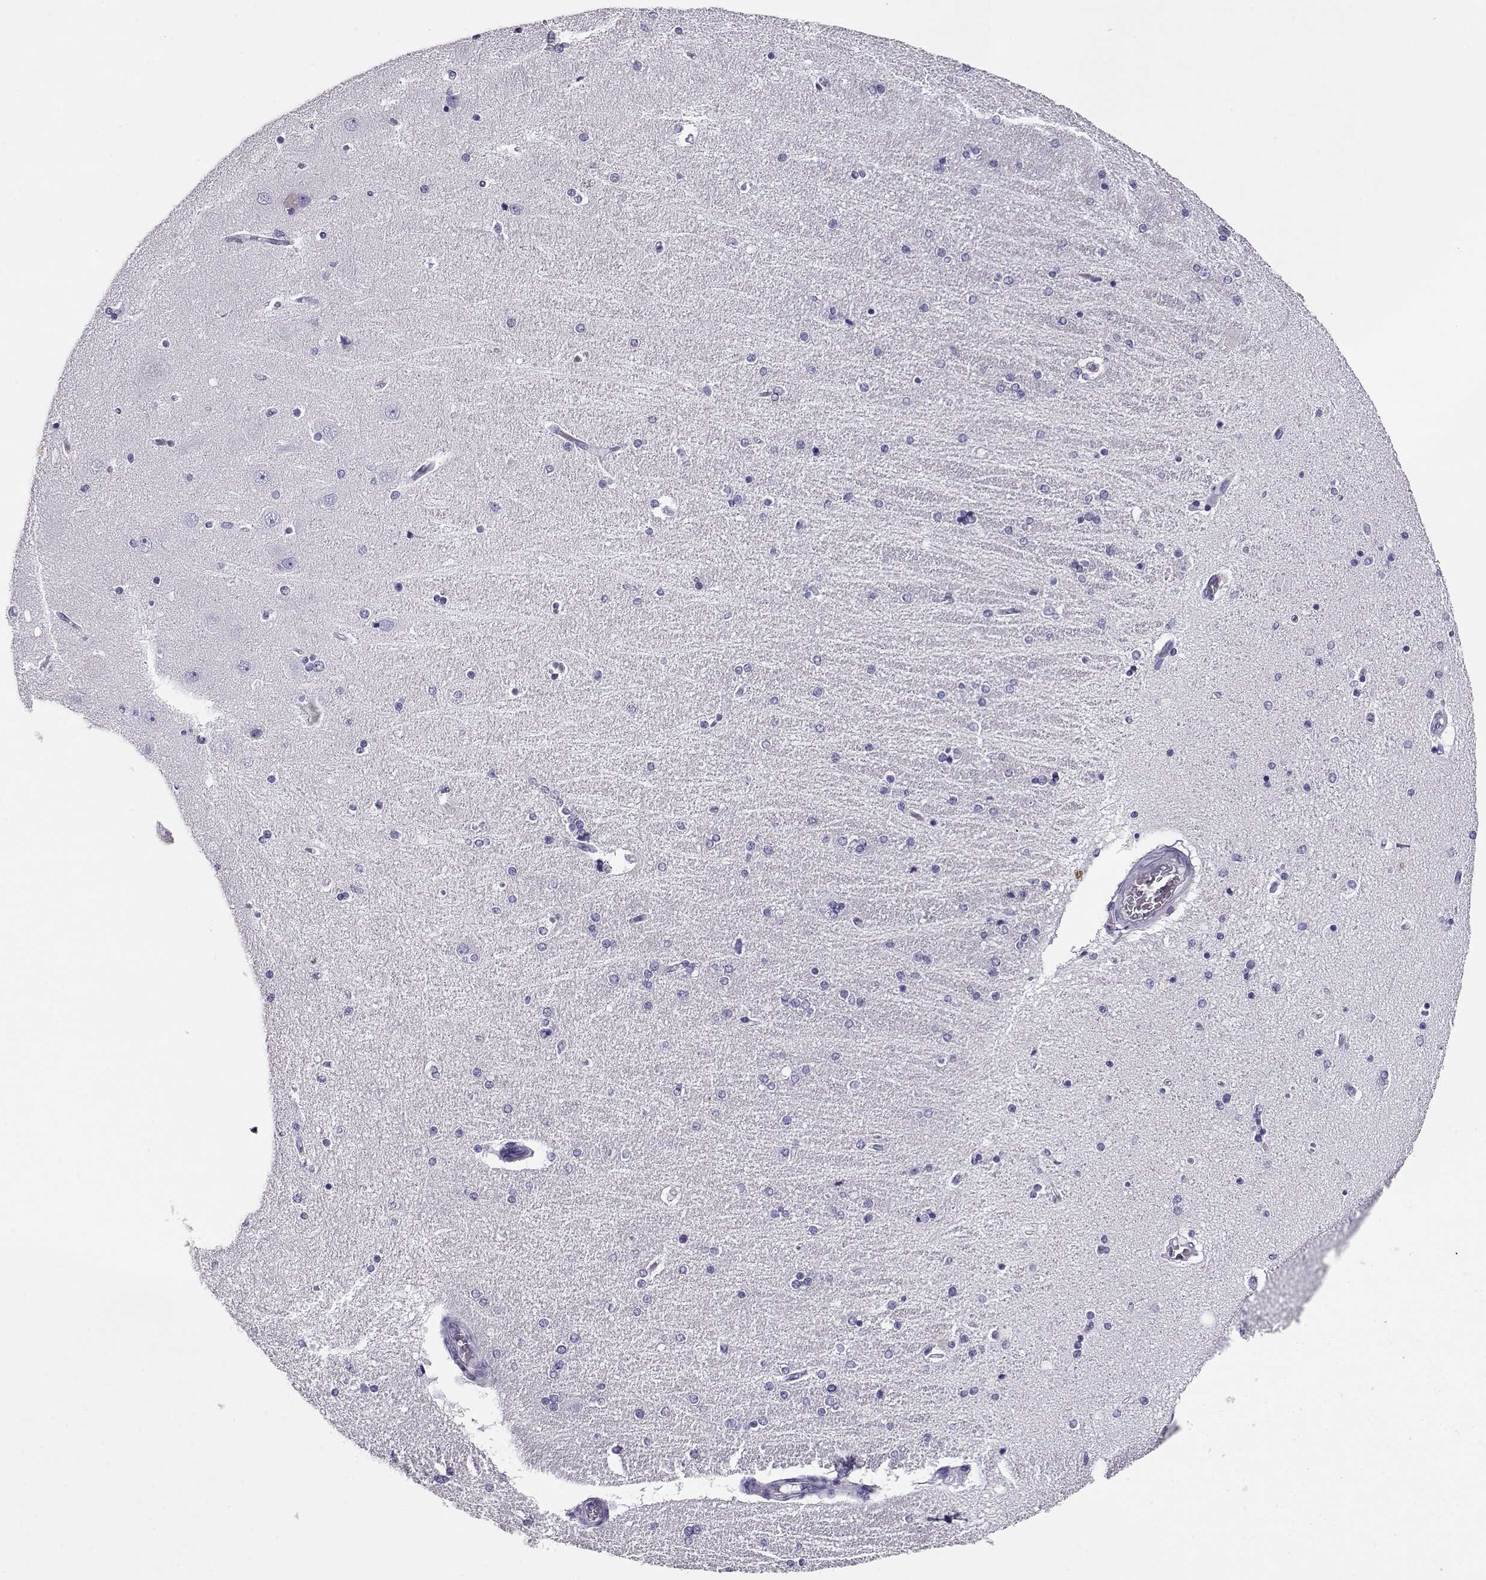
{"staining": {"intensity": "negative", "quantity": "none", "location": "none"}, "tissue": "hippocampus", "cell_type": "Glial cells", "image_type": "normal", "snomed": [{"axis": "morphology", "description": "Normal tissue, NOS"}, {"axis": "topography", "description": "Hippocampus"}], "caption": "DAB immunohistochemical staining of benign human hippocampus displays no significant expression in glial cells. (Immunohistochemistry, brightfield microscopy, high magnification).", "gene": "CRX", "patient": {"sex": "female", "age": 54}}